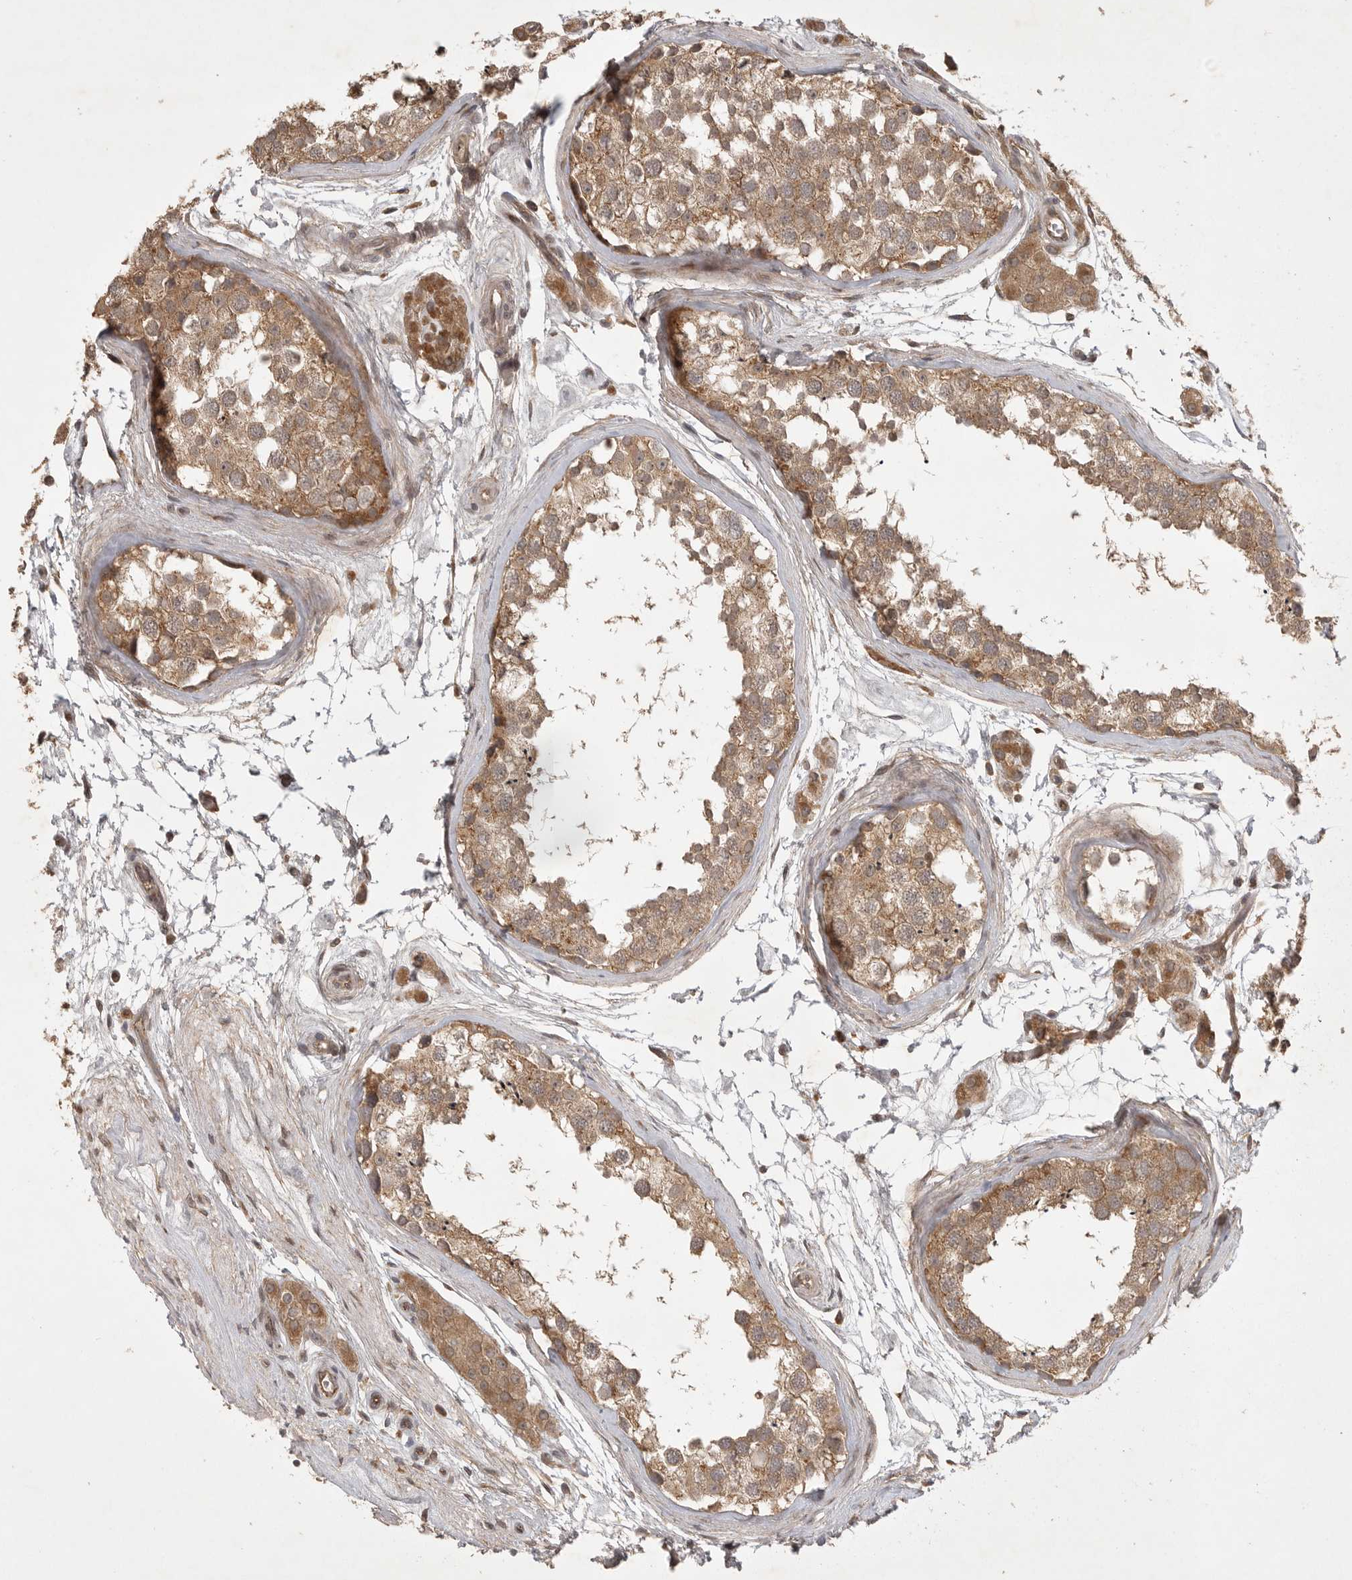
{"staining": {"intensity": "moderate", "quantity": ">75%", "location": "cytoplasmic/membranous"}, "tissue": "testis", "cell_type": "Cells in seminiferous ducts", "image_type": "normal", "snomed": [{"axis": "morphology", "description": "Normal tissue, NOS"}, {"axis": "topography", "description": "Testis"}], "caption": "Immunohistochemistry (IHC) of unremarkable human testis exhibits medium levels of moderate cytoplasmic/membranous expression in about >75% of cells in seminiferous ducts.", "gene": "ZNF232", "patient": {"sex": "male", "age": 56}}